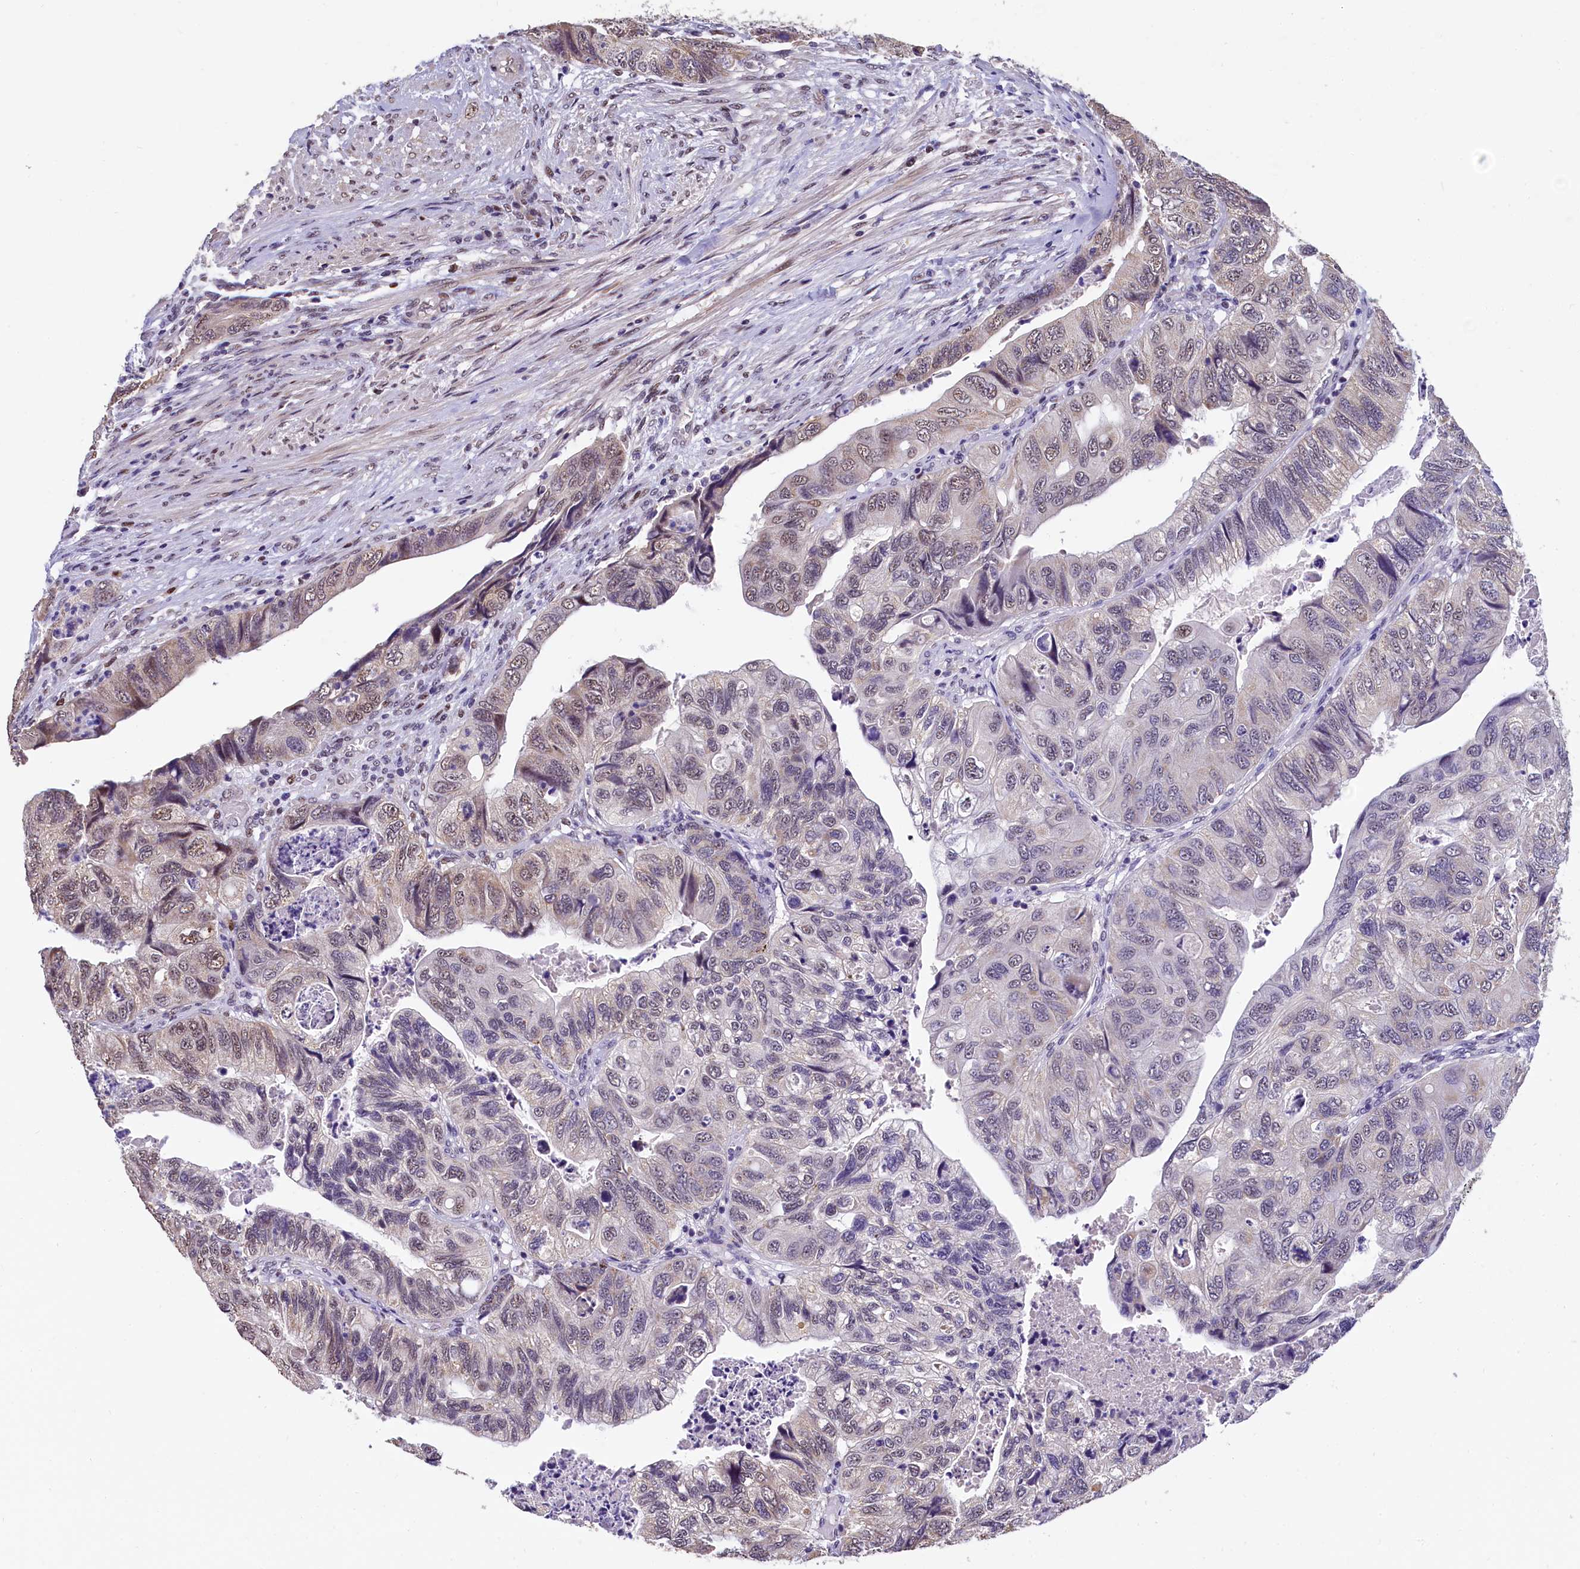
{"staining": {"intensity": "weak", "quantity": "<25%", "location": "nuclear"}, "tissue": "colorectal cancer", "cell_type": "Tumor cells", "image_type": "cancer", "snomed": [{"axis": "morphology", "description": "Adenocarcinoma, NOS"}, {"axis": "topography", "description": "Rectum"}], "caption": "Micrograph shows no protein positivity in tumor cells of colorectal adenocarcinoma tissue.", "gene": "HECTD4", "patient": {"sex": "male", "age": 63}}